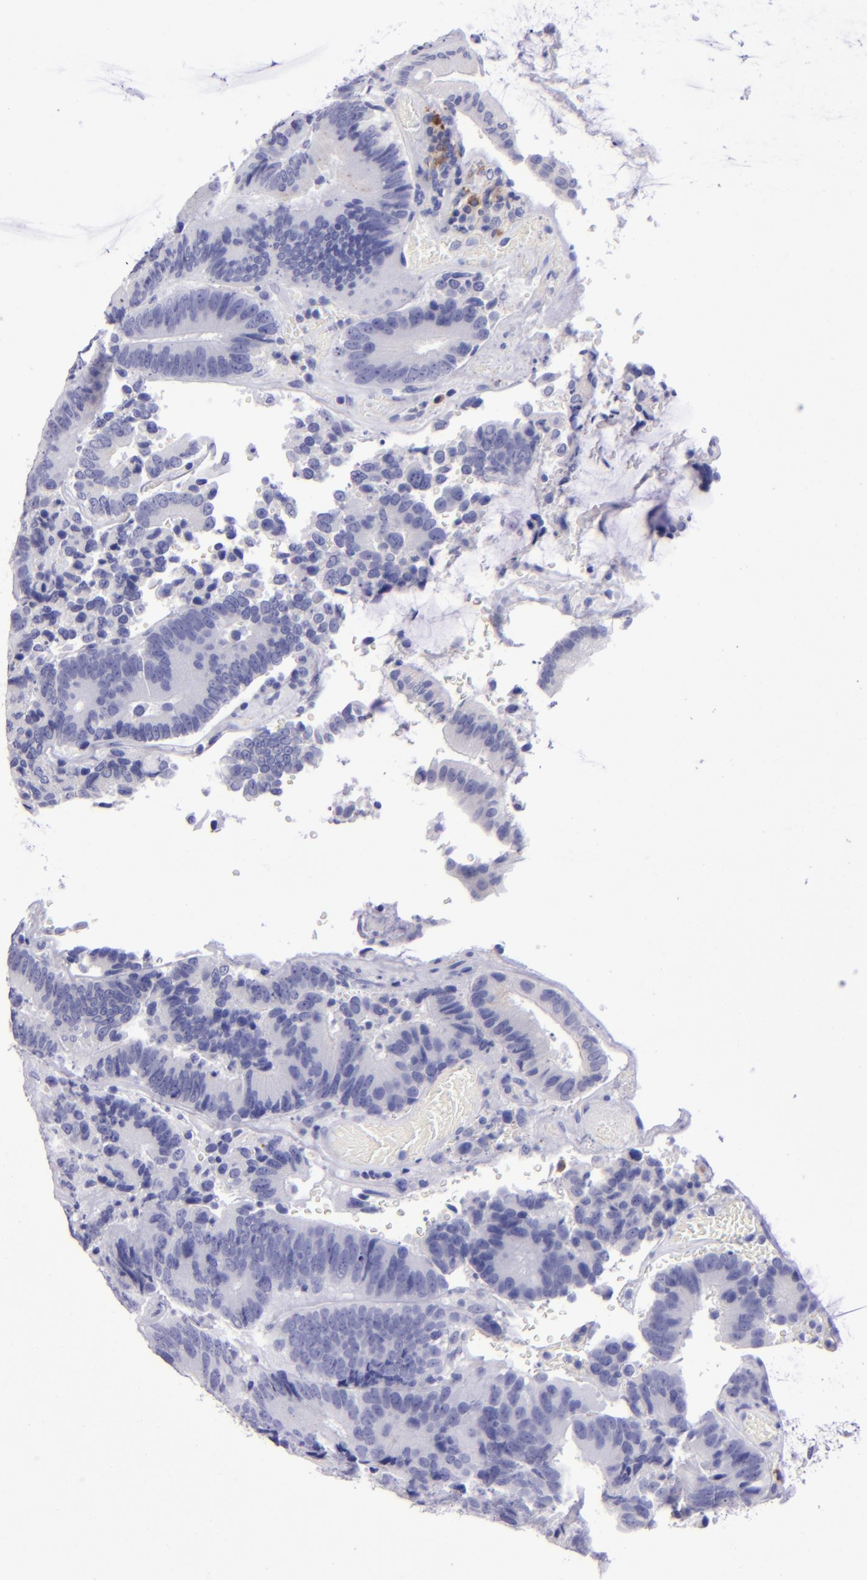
{"staining": {"intensity": "negative", "quantity": "none", "location": "none"}, "tissue": "colorectal cancer", "cell_type": "Tumor cells", "image_type": "cancer", "snomed": [{"axis": "morphology", "description": "Normal tissue, NOS"}, {"axis": "morphology", "description": "Adenocarcinoma, NOS"}, {"axis": "topography", "description": "Colon"}], "caption": "High magnification brightfield microscopy of adenocarcinoma (colorectal) stained with DAB (3,3'-diaminobenzidine) (brown) and counterstained with hematoxylin (blue): tumor cells show no significant expression.", "gene": "TYRP1", "patient": {"sex": "female", "age": 78}}